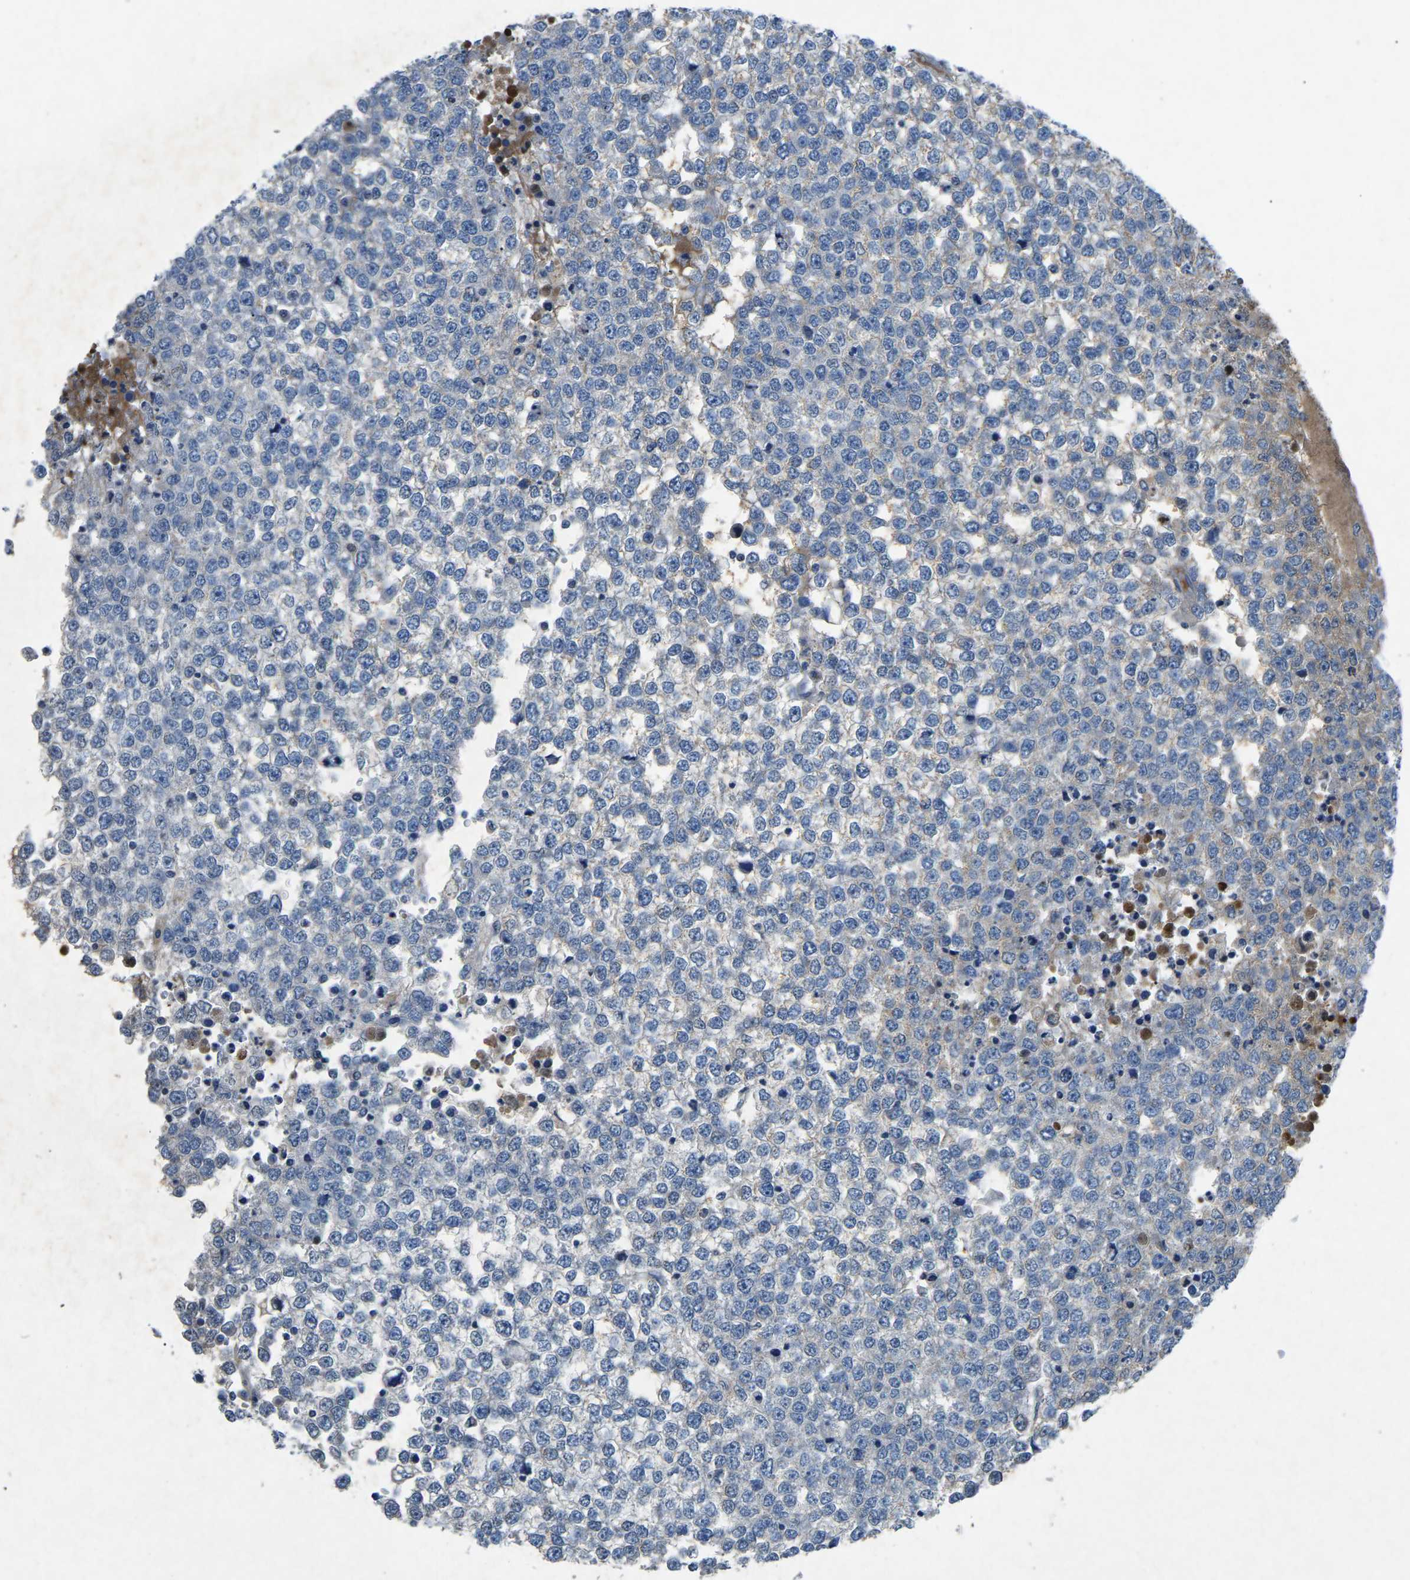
{"staining": {"intensity": "weak", "quantity": "<25%", "location": "cytoplasmic/membranous"}, "tissue": "testis cancer", "cell_type": "Tumor cells", "image_type": "cancer", "snomed": [{"axis": "morphology", "description": "Seminoma, NOS"}, {"axis": "topography", "description": "Testis"}], "caption": "A photomicrograph of testis cancer stained for a protein reveals no brown staining in tumor cells.", "gene": "PLG", "patient": {"sex": "male", "age": 65}}